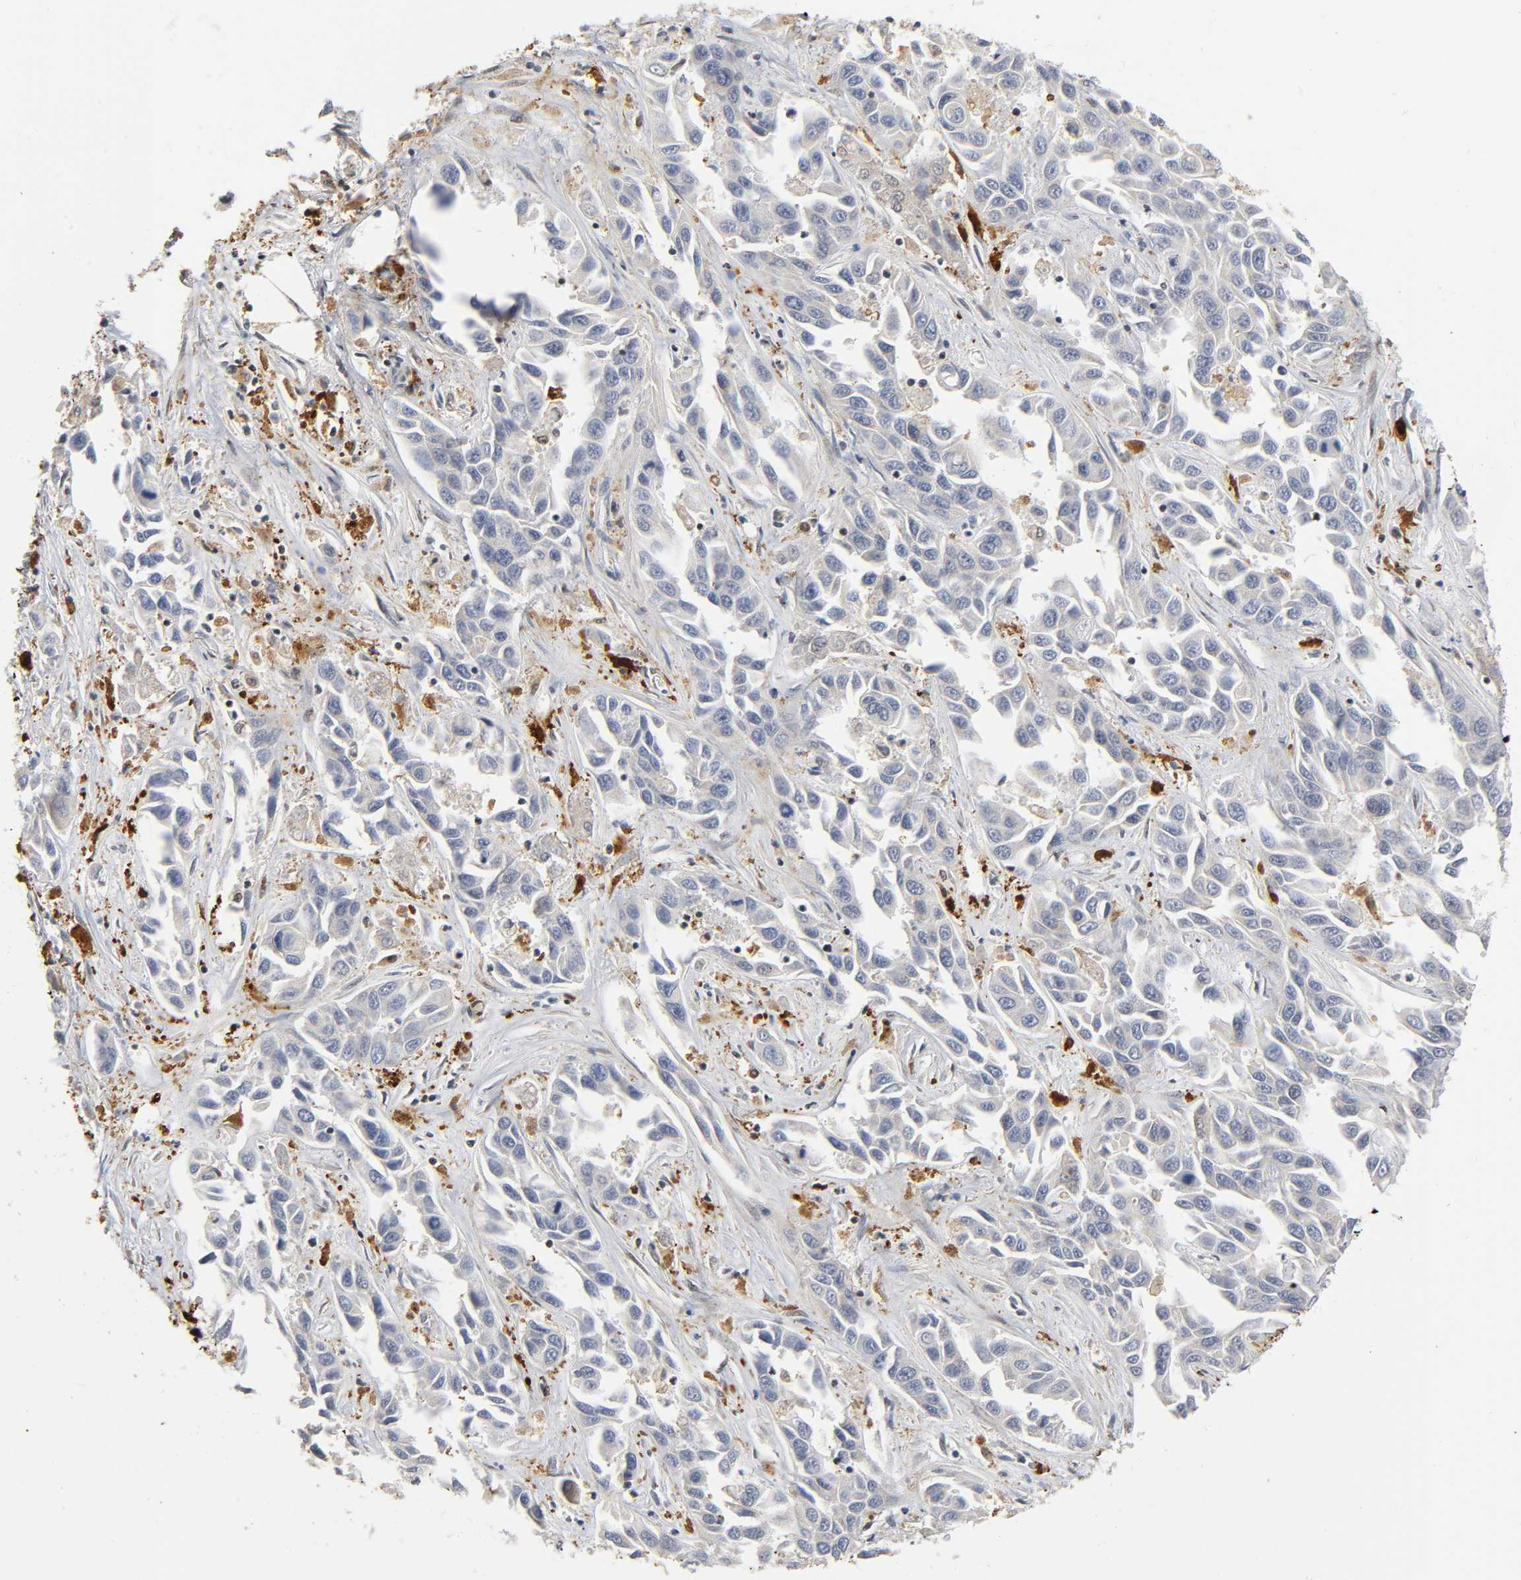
{"staining": {"intensity": "negative", "quantity": "none", "location": "none"}, "tissue": "liver cancer", "cell_type": "Tumor cells", "image_type": "cancer", "snomed": [{"axis": "morphology", "description": "Cholangiocarcinoma"}, {"axis": "topography", "description": "Liver"}], "caption": "Tumor cells are negative for brown protein staining in liver cancer (cholangiocarcinoma).", "gene": "KAT2B", "patient": {"sex": "female", "age": 52}}